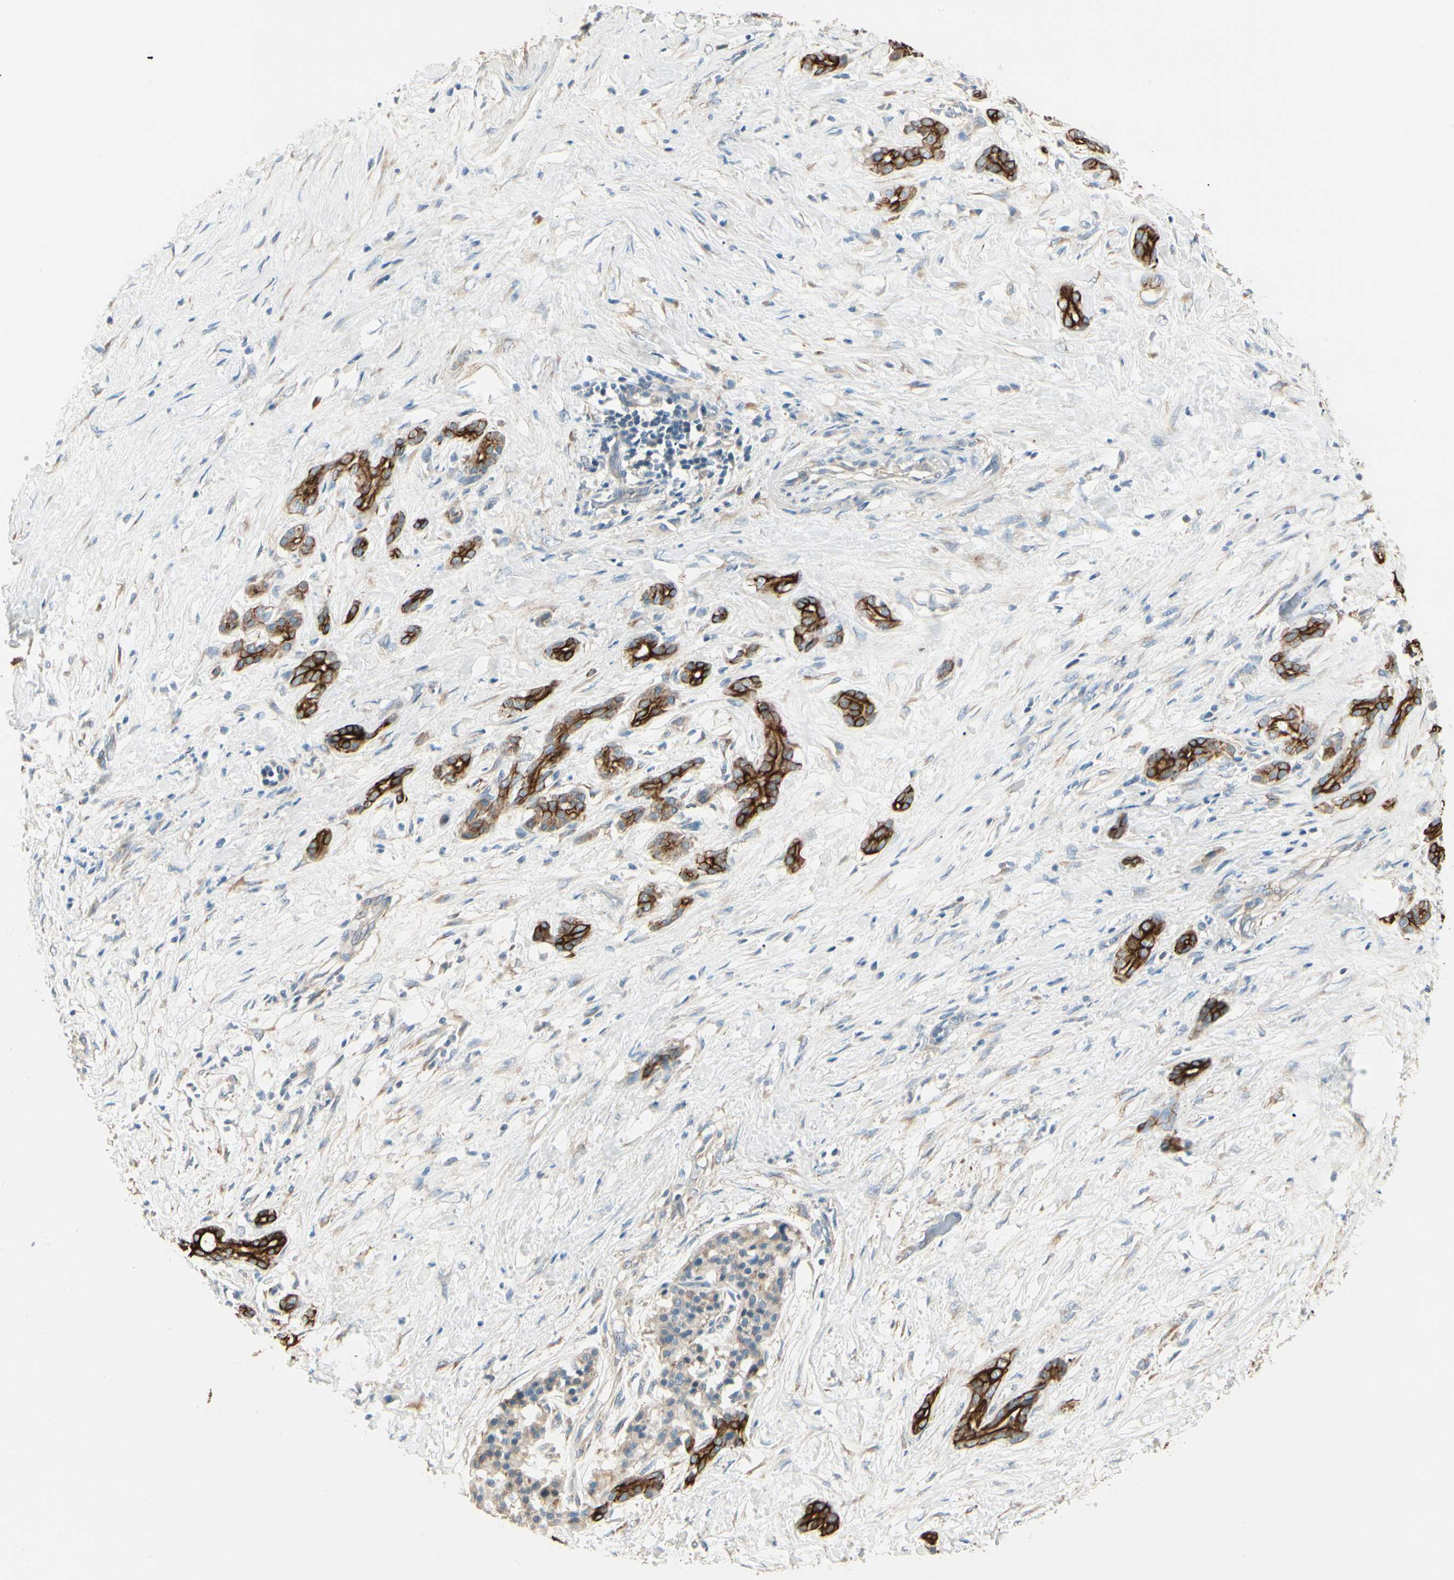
{"staining": {"intensity": "strong", "quantity": ">75%", "location": "cytoplasmic/membranous"}, "tissue": "pancreatic cancer", "cell_type": "Tumor cells", "image_type": "cancer", "snomed": [{"axis": "morphology", "description": "Adenocarcinoma, NOS"}, {"axis": "topography", "description": "Pancreas"}], "caption": "Tumor cells demonstrate strong cytoplasmic/membranous expression in about >75% of cells in pancreatic adenocarcinoma.", "gene": "DUSP12", "patient": {"sex": "male", "age": 41}}